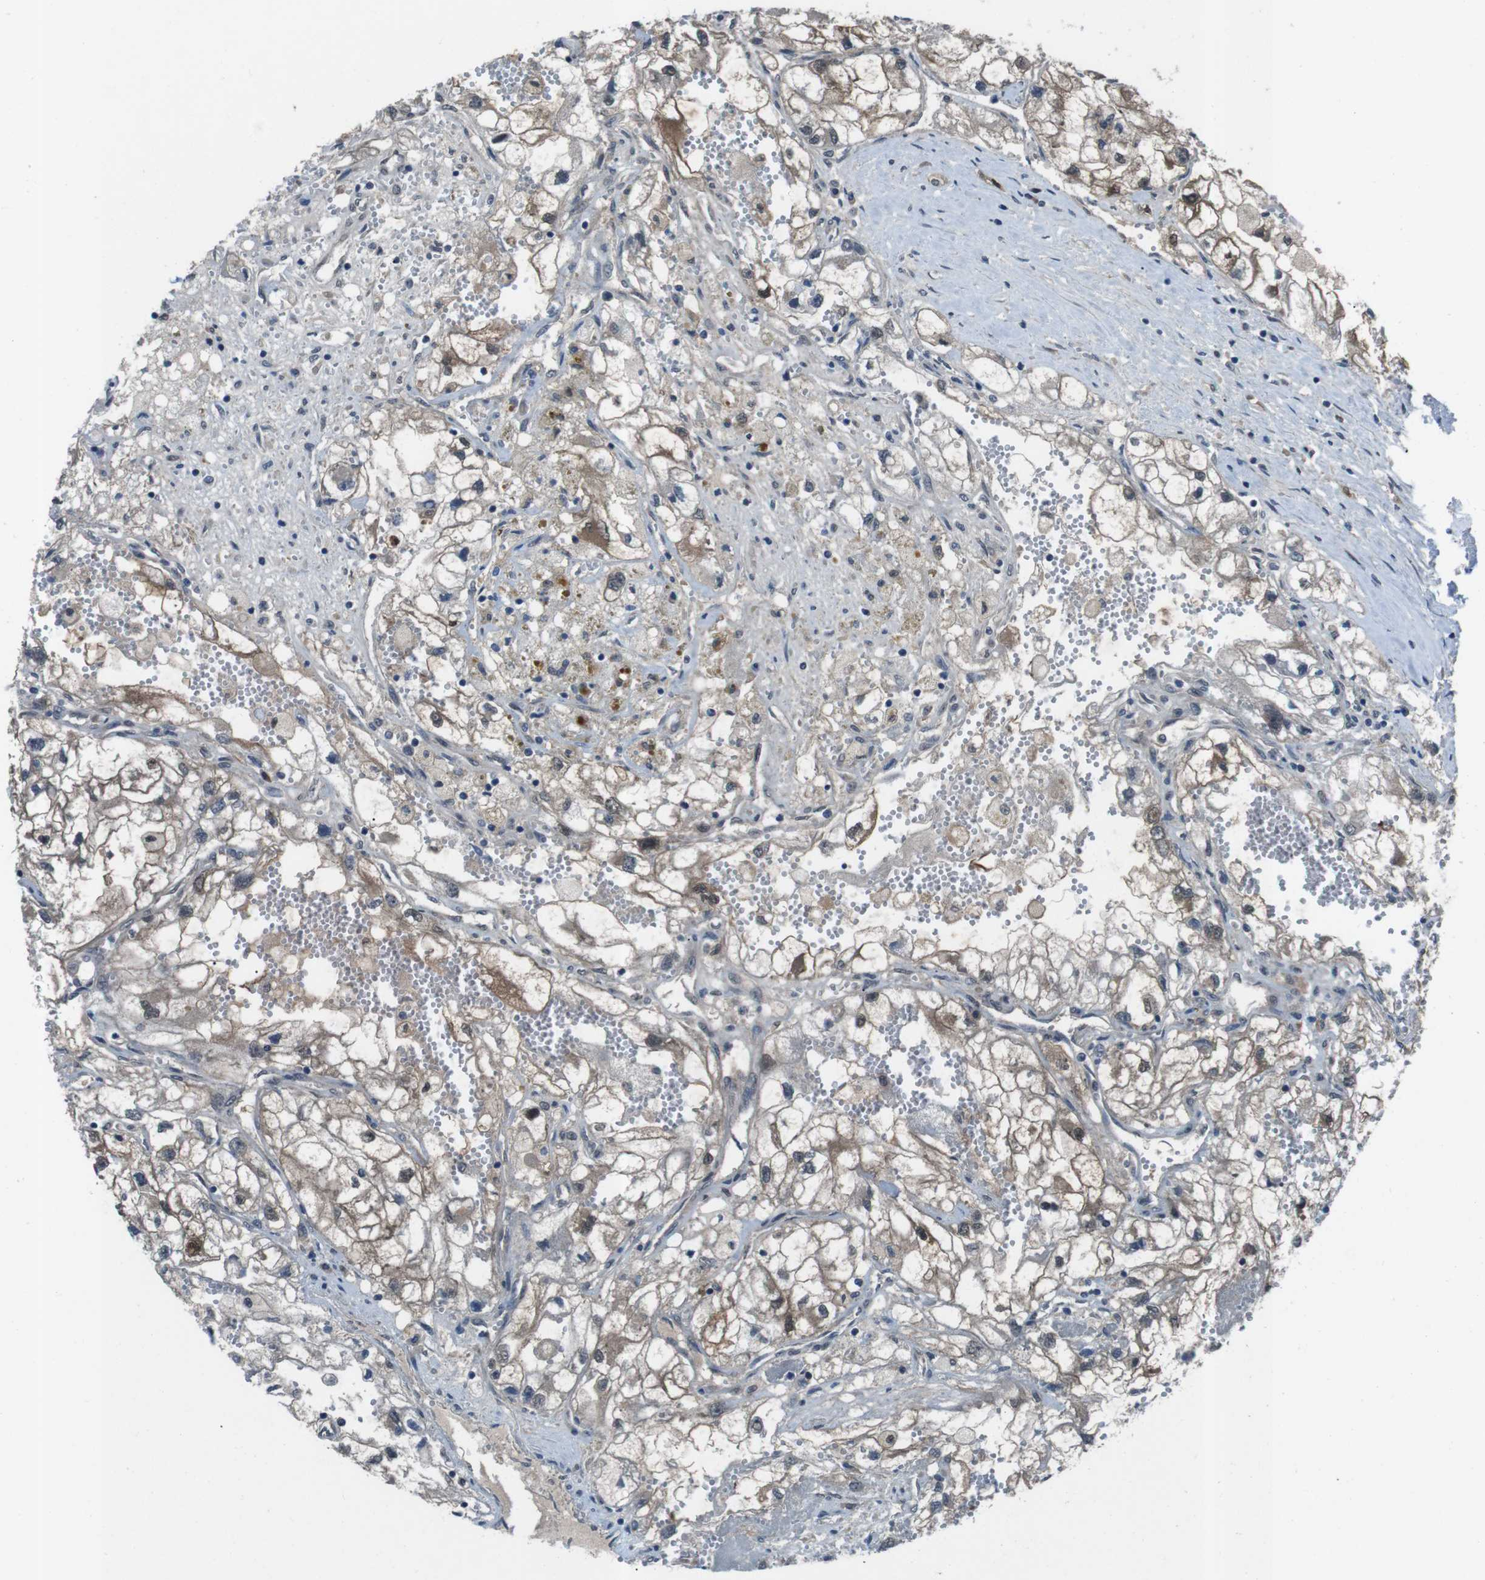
{"staining": {"intensity": "moderate", "quantity": ">75%", "location": "cytoplasmic/membranous,nuclear"}, "tissue": "renal cancer", "cell_type": "Tumor cells", "image_type": "cancer", "snomed": [{"axis": "morphology", "description": "Adenocarcinoma, NOS"}, {"axis": "topography", "description": "Kidney"}], "caption": "There is medium levels of moderate cytoplasmic/membranous and nuclear expression in tumor cells of renal cancer (adenocarcinoma), as demonstrated by immunohistochemical staining (brown color).", "gene": "LRP5", "patient": {"sex": "female", "age": 70}}